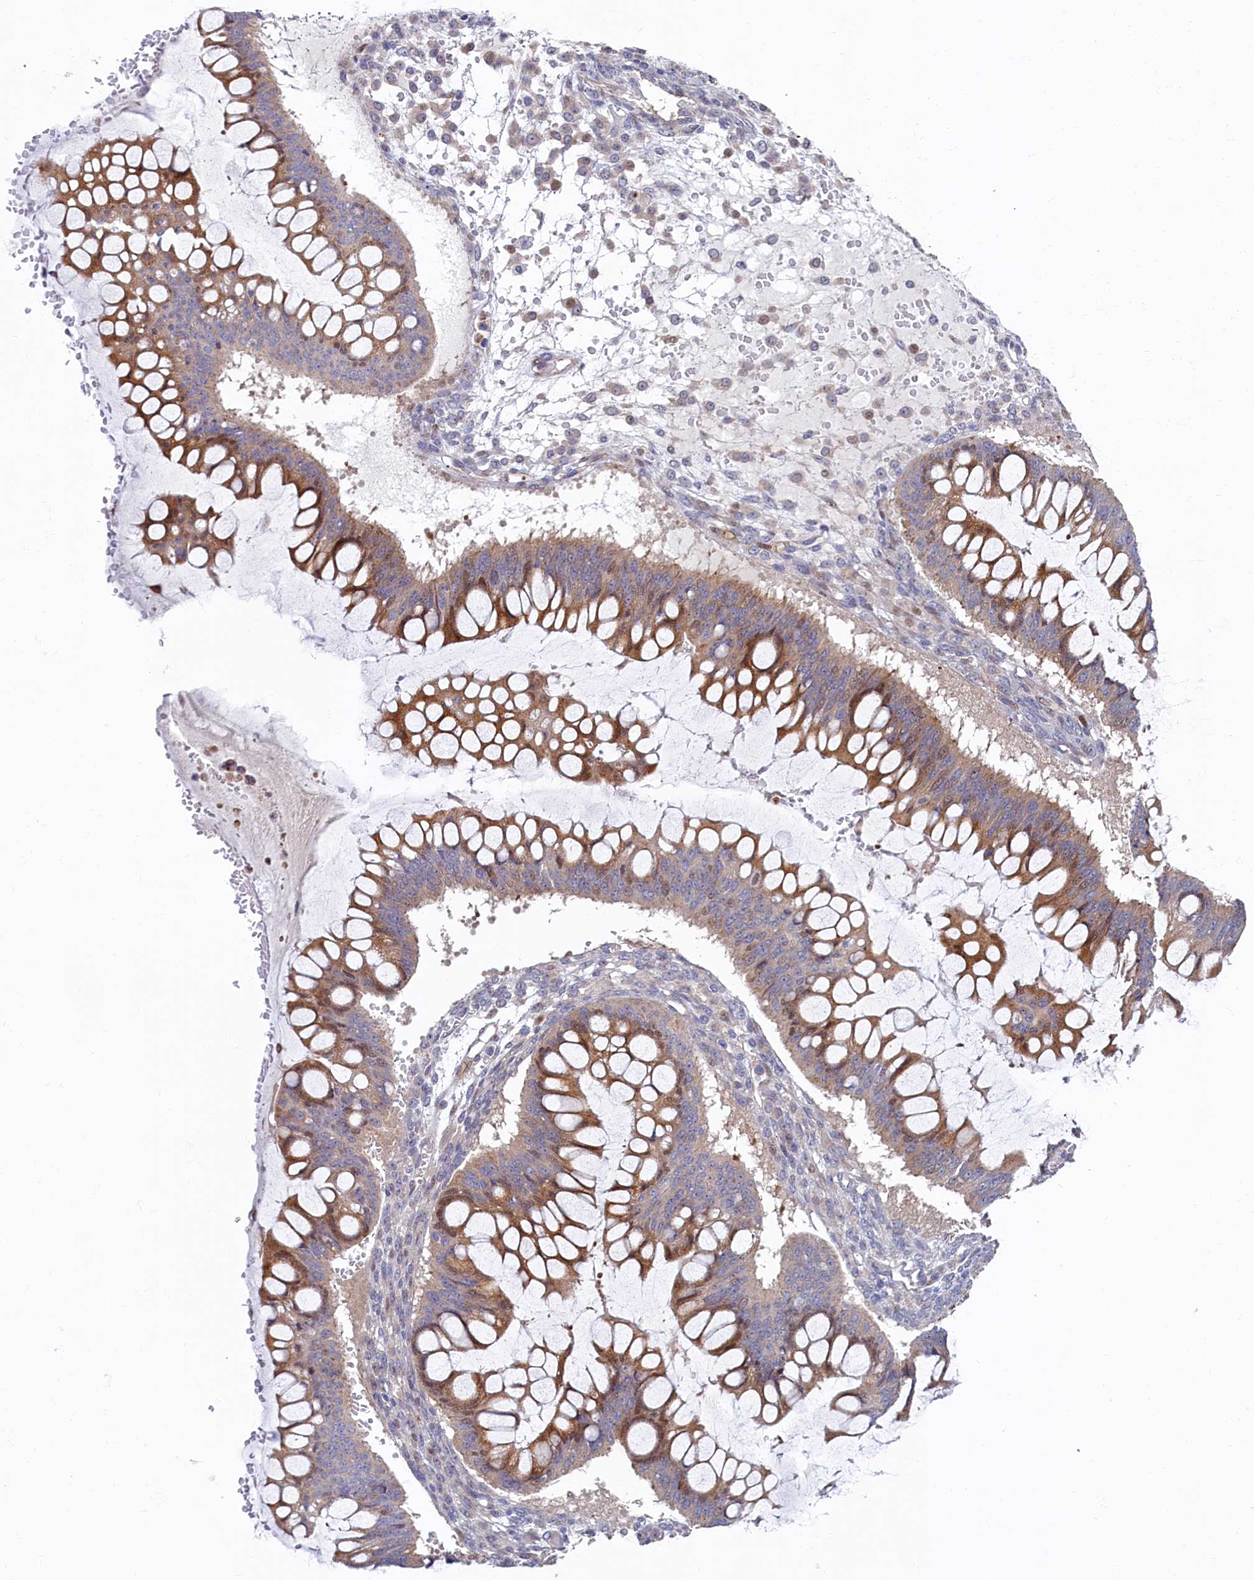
{"staining": {"intensity": "moderate", "quantity": ">75%", "location": "cytoplasmic/membranous"}, "tissue": "ovarian cancer", "cell_type": "Tumor cells", "image_type": "cancer", "snomed": [{"axis": "morphology", "description": "Cystadenocarcinoma, mucinous, NOS"}, {"axis": "topography", "description": "Ovary"}], "caption": "A high-resolution histopathology image shows immunohistochemistry staining of ovarian cancer, which exhibits moderate cytoplasmic/membranous expression in about >75% of tumor cells. Immunohistochemistry stains the protein in brown and the nuclei are stained blue.", "gene": "PIK3C3", "patient": {"sex": "female", "age": 73}}